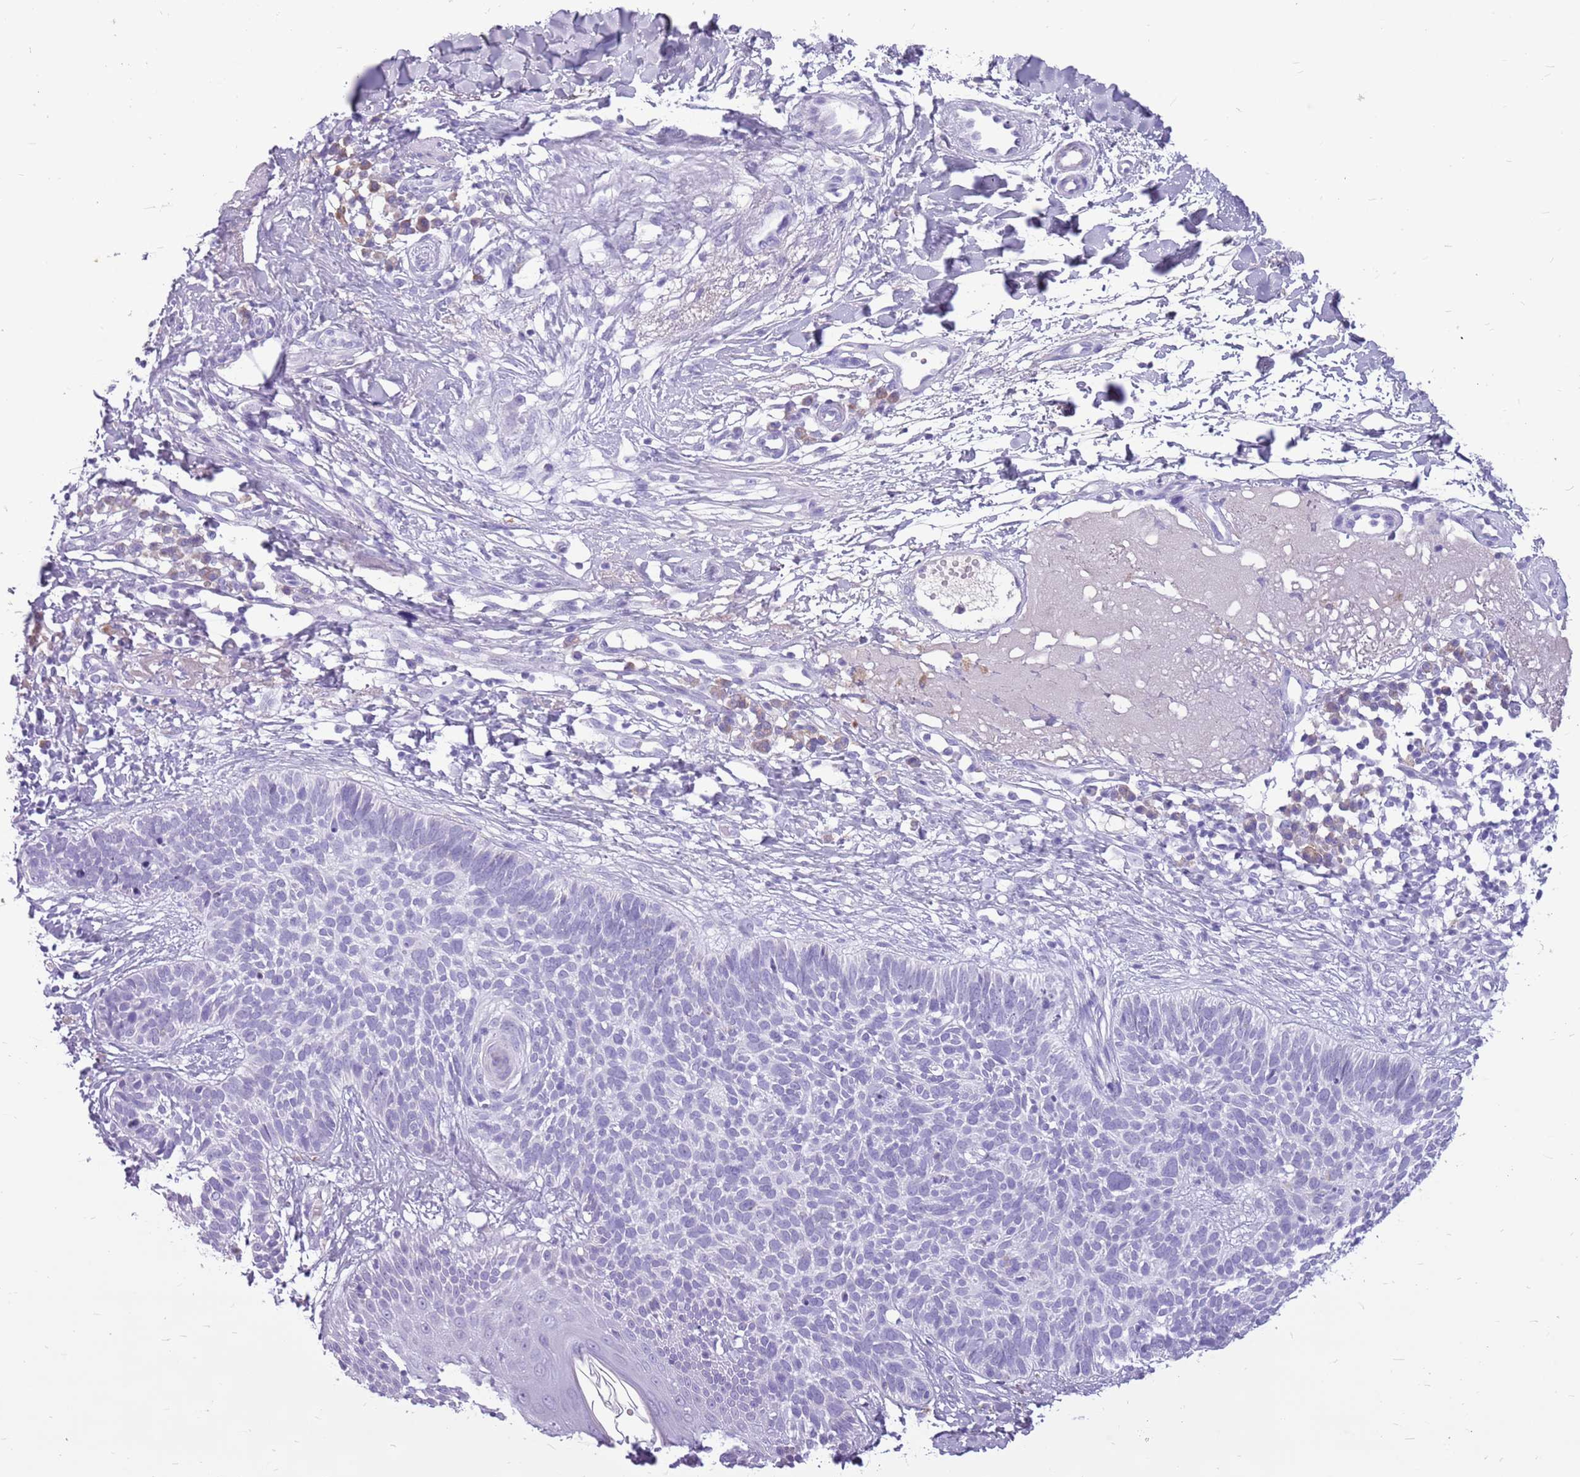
{"staining": {"intensity": "negative", "quantity": "none", "location": "none"}, "tissue": "skin cancer", "cell_type": "Tumor cells", "image_type": "cancer", "snomed": [{"axis": "morphology", "description": "Basal cell carcinoma"}, {"axis": "topography", "description": "Skin"}], "caption": "High power microscopy image of an IHC micrograph of skin cancer (basal cell carcinoma), revealing no significant expression in tumor cells.", "gene": "ZNF425", "patient": {"sex": "male", "age": 72}}